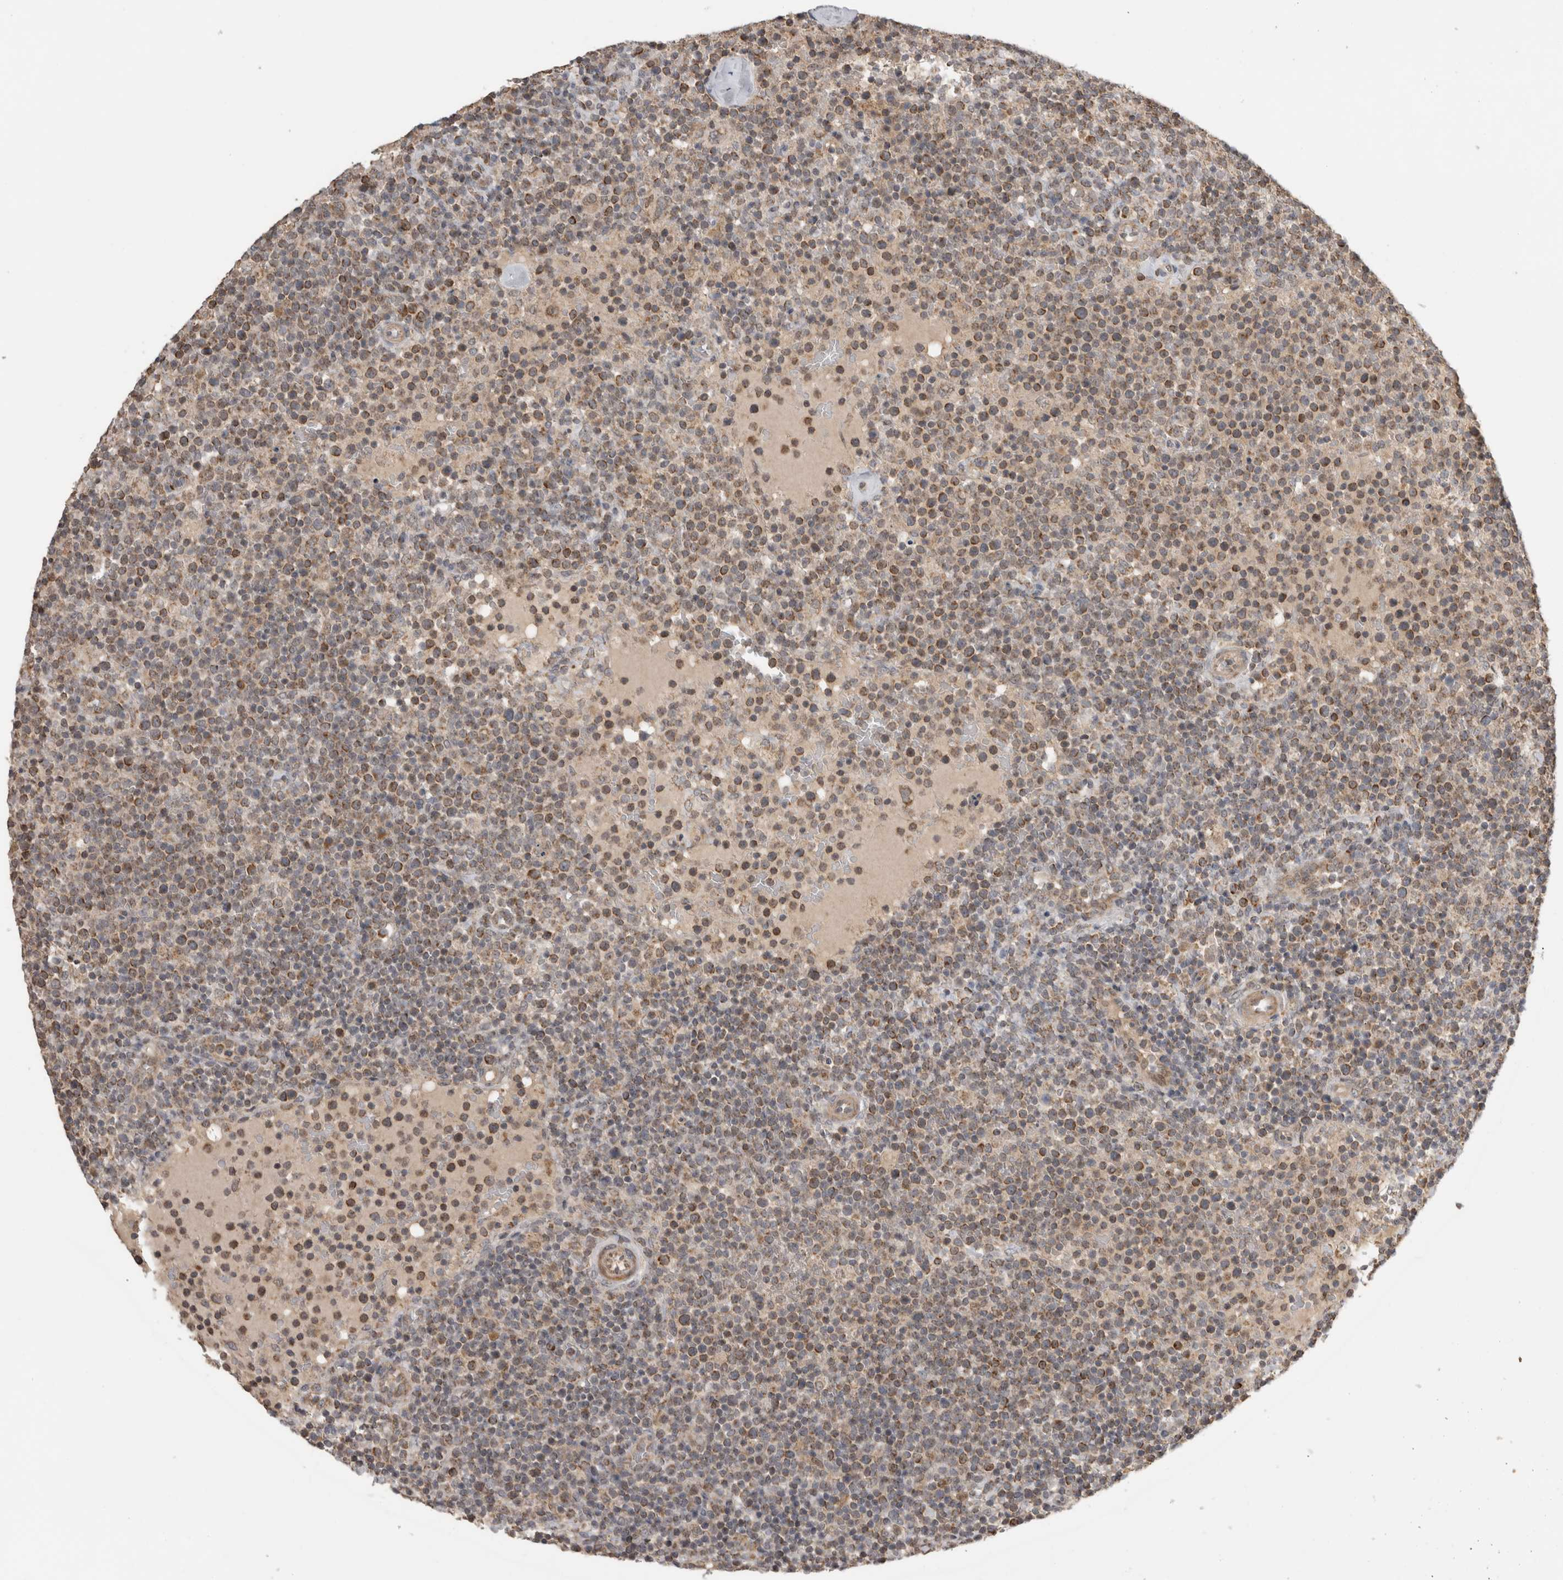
{"staining": {"intensity": "weak", "quantity": ">75%", "location": "cytoplasmic/membranous"}, "tissue": "lymphoma", "cell_type": "Tumor cells", "image_type": "cancer", "snomed": [{"axis": "morphology", "description": "Malignant lymphoma, non-Hodgkin's type, High grade"}, {"axis": "topography", "description": "Lymph node"}], "caption": "Protein staining of lymphoma tissue reveals weak cytoplasmic/membranous staining in approximately >75% of tumor cells.", "gene": "KCNIP1", "patient": {"sex": "male", "age": 61}}